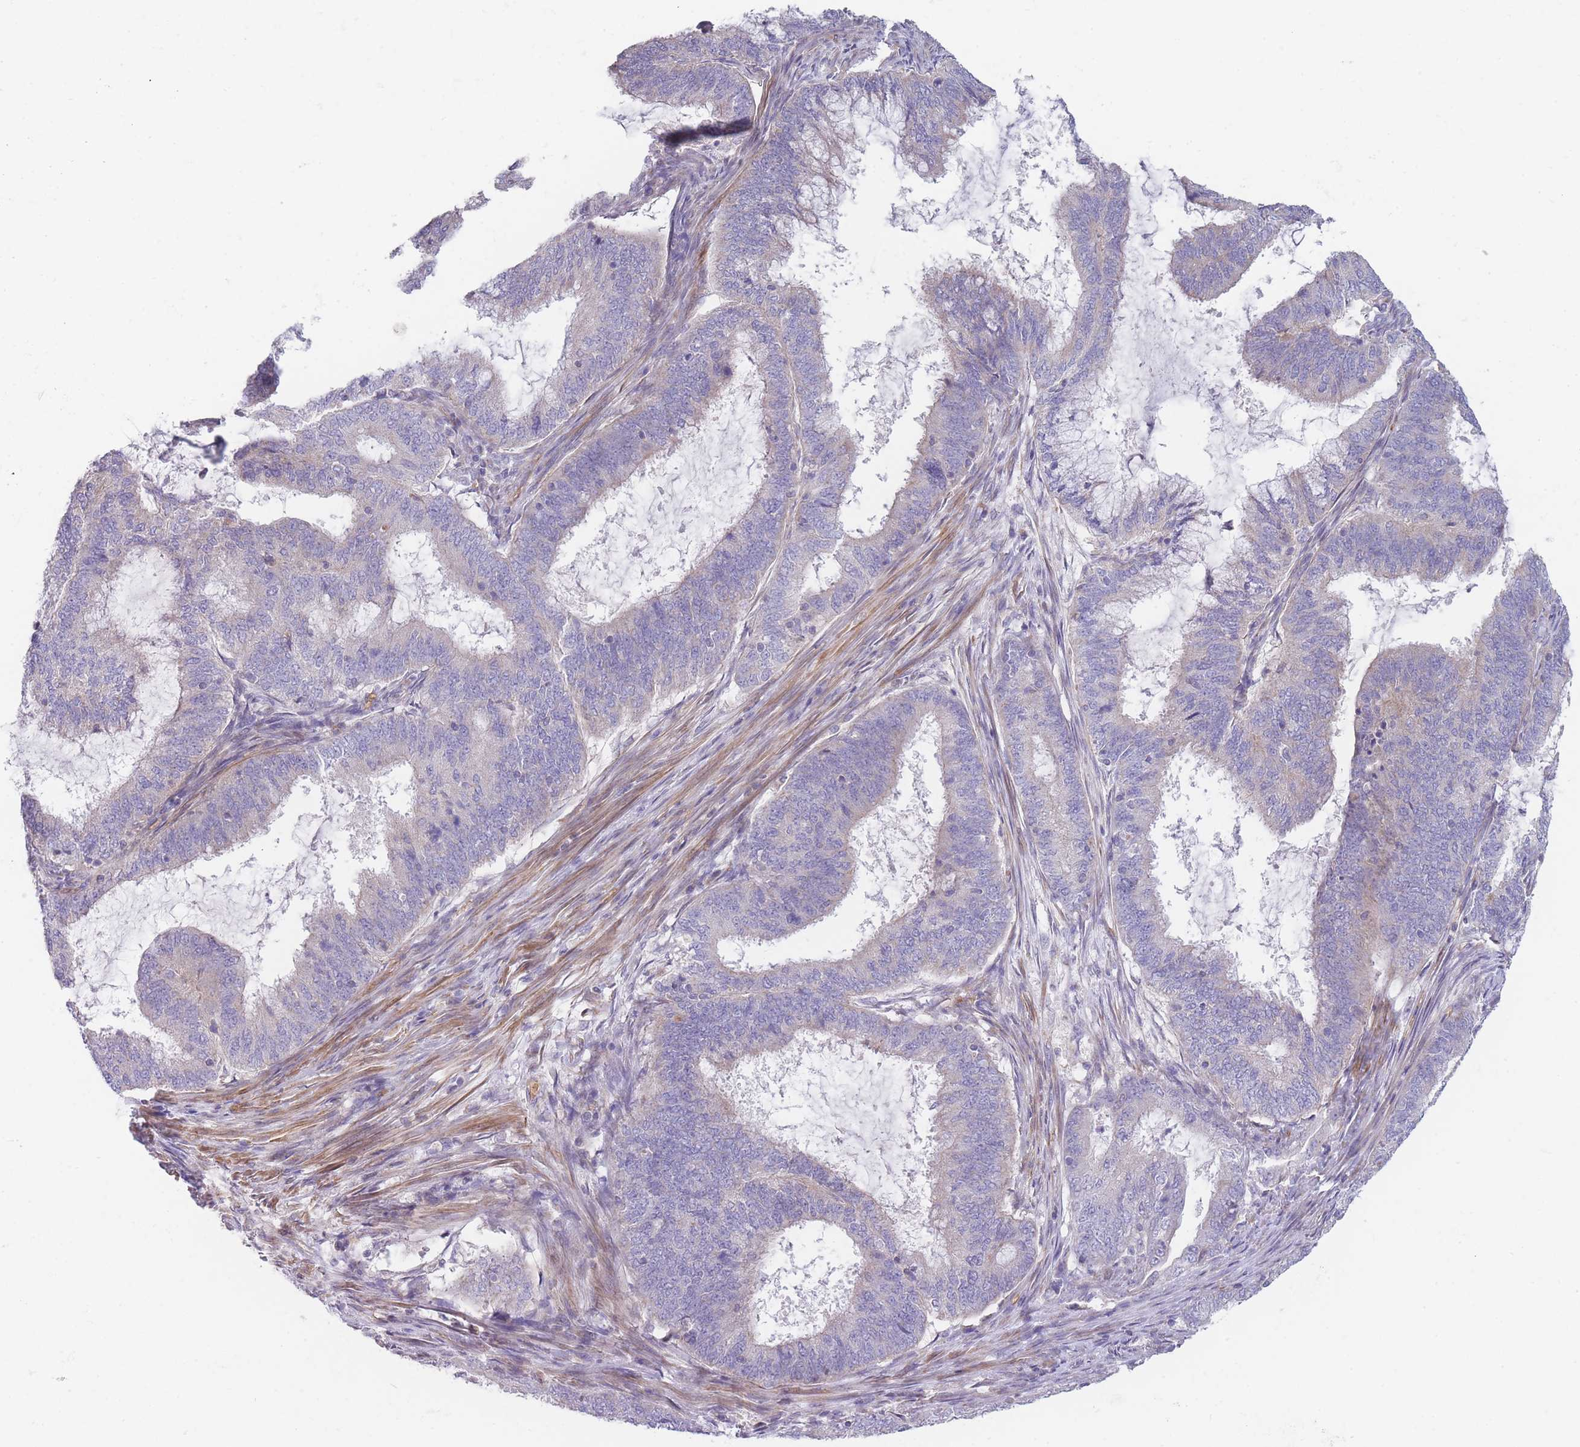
{"staining": {"intensity": "negative", "quantity": "none", "location": "none"}, "tissue": "endometrial cancer", "cell_type": "Tumor cells", "image_type": "cancer", "snomed": [{"axis": "morphology", "description": "Adenocarcinoma, NOS"}, {"axis": "topography", "description": "Endometrium"}], "caption": "Immunohistochemistry micrograph of neoplastic tissue: human endometrial cancer stained with DAB (3,3'-diaminobenzidine) shows no significant protein expression in tumor cells.", "gene": "SMPD4", "patient": {"sex": "female", "age": 51}}